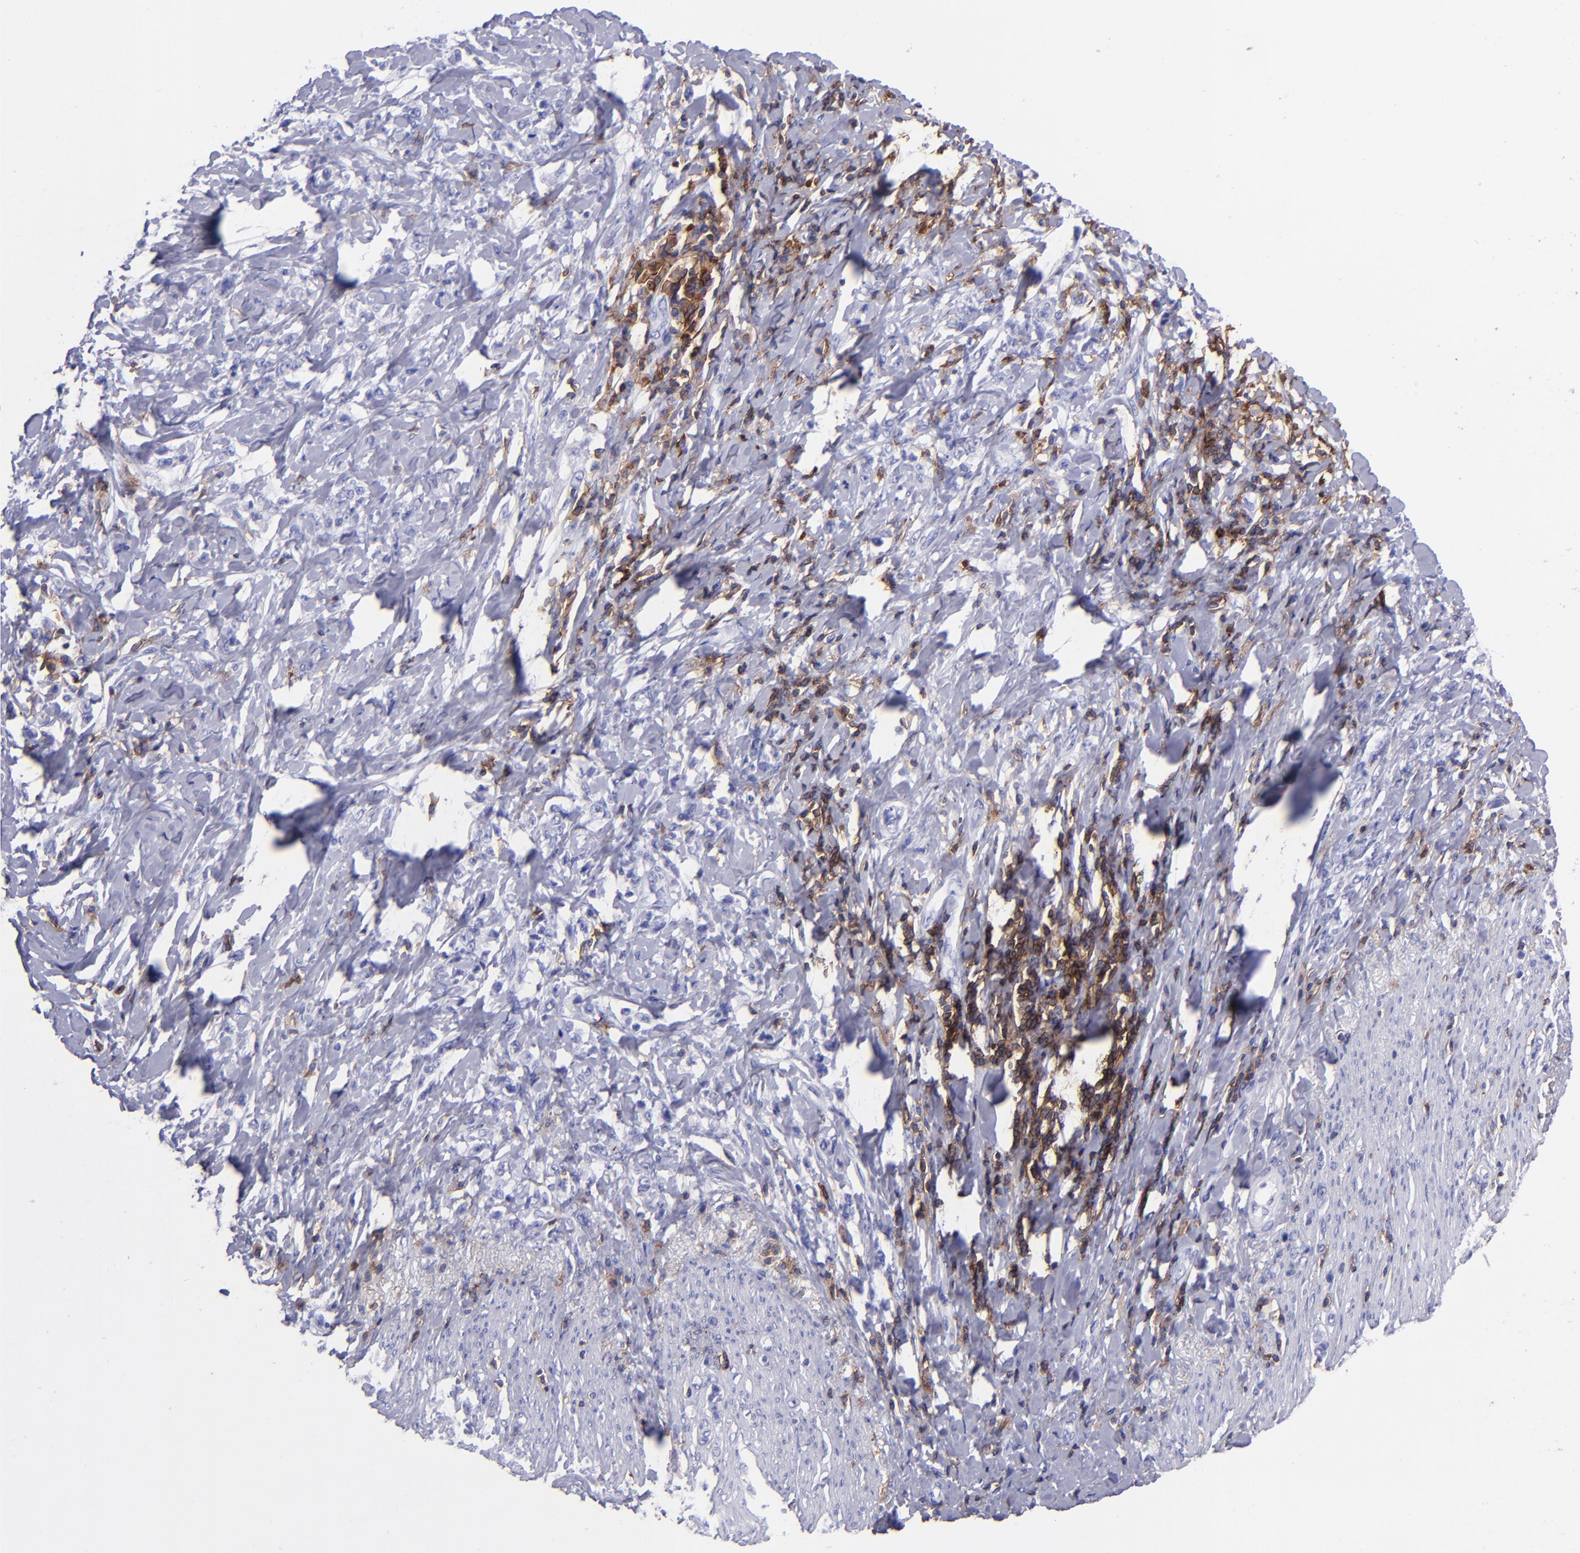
{"staining": {"intensity": "negative", "quantity": "none", "location": "none"}, "tissue": "stomach cancer", "cell_type": "Tumor cells", "image_type": "cancer", "snomed": [{"axis": "morphology", "description": "Adenocarcinoma, NOS"}, {"axis": "topography", "description": "Stomach, lower"}], "caption": "Tumor cells are negative for protein expression in human adenocarcinoma (stomach).", "gene": "ICAM3", "patient": {"sex": "male", "age": 88}}